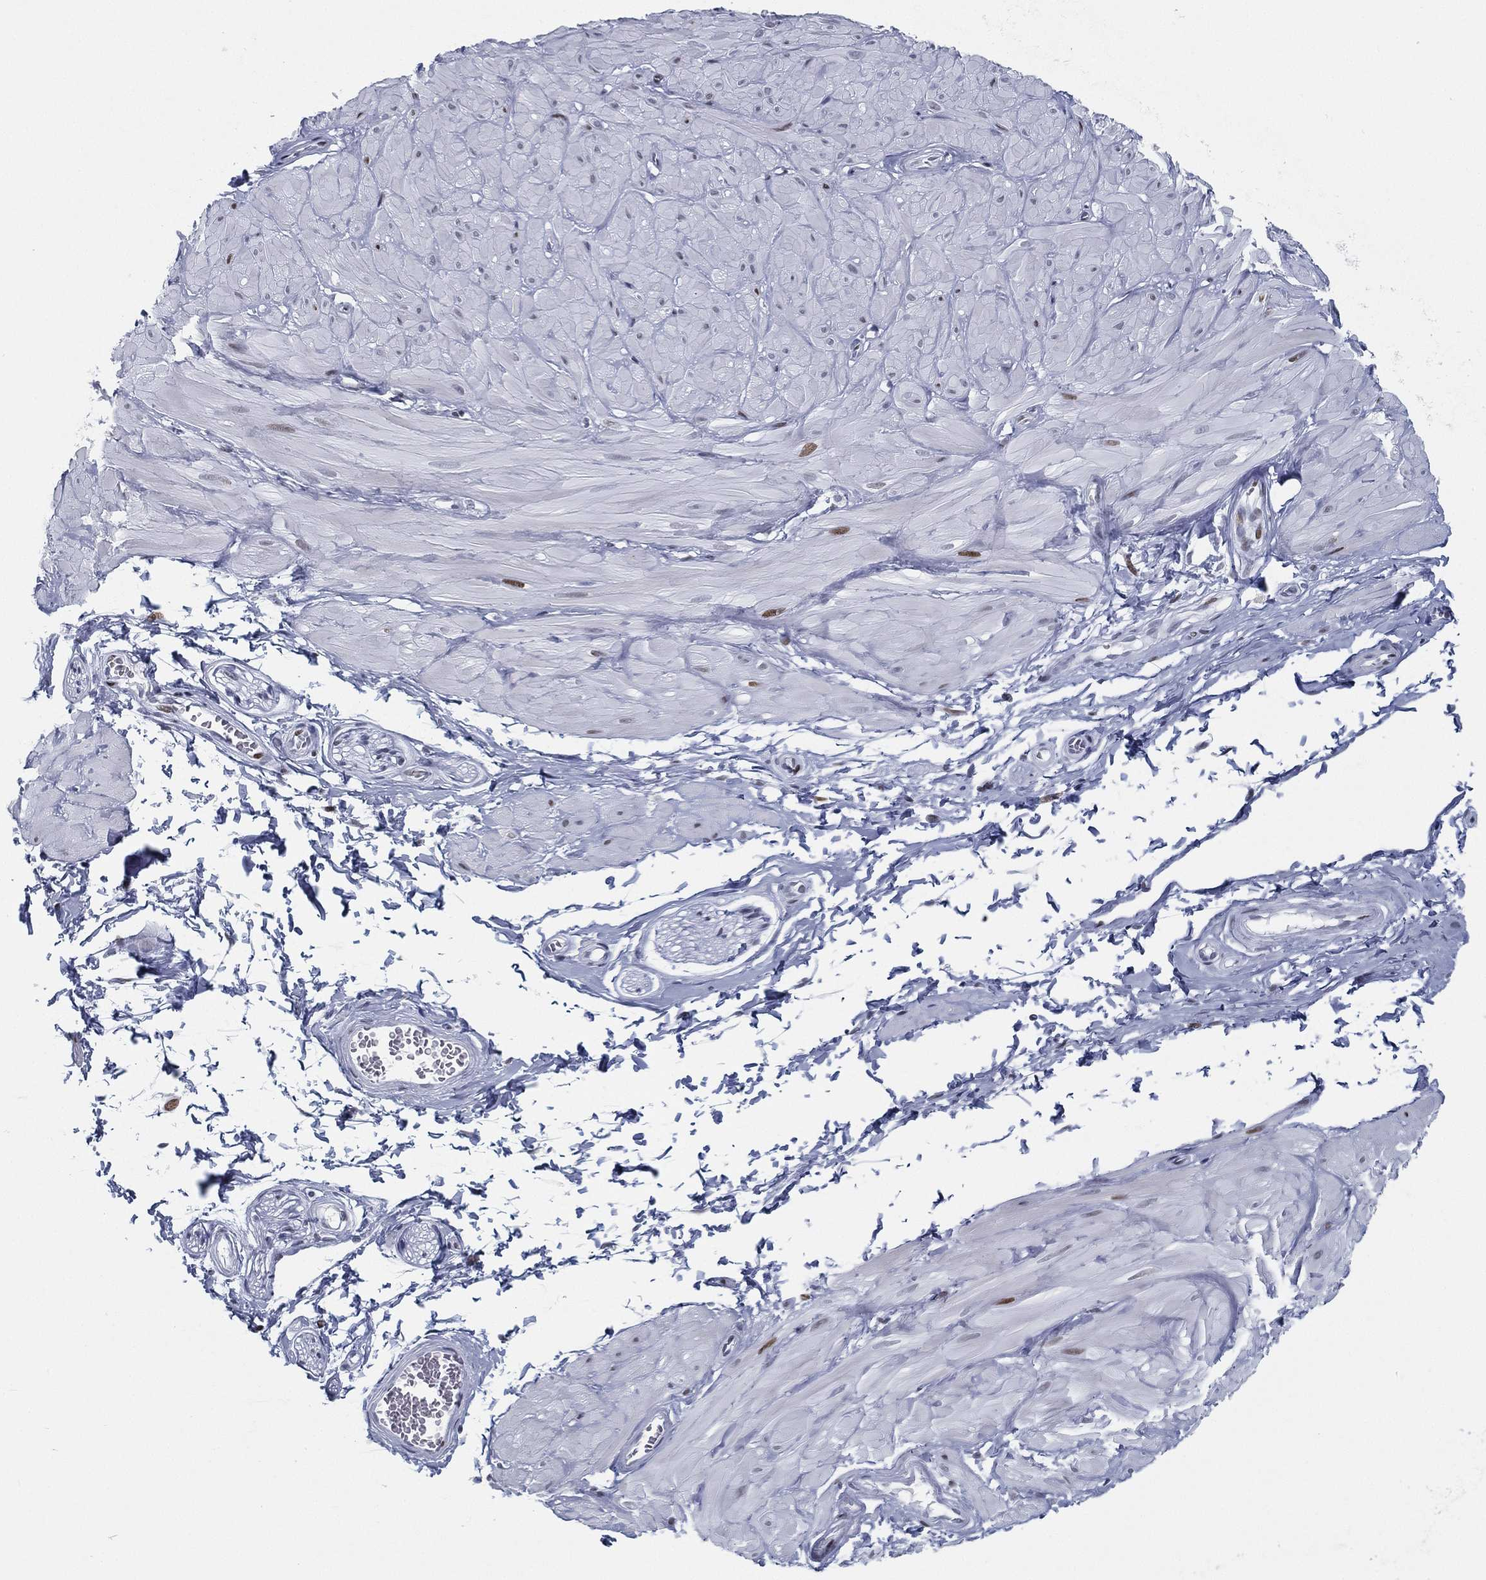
{"staining": {"intensity": "negative", "quantity": "none", "location": "none"}, "tissue": "soft tissue", "cell_type": "Fibroblasts", "image_type": "normal", "snomed": [{"axis": "morphology", "description": "Normal tissue, NOS"}, {"axis": "topography", "description": "Smooth muscle"}, {"axis": "topography", "description": "Peripheral nerve tissue"}], "caption": "IHC micrograph of normal soft tissue: soft tissue stained with DAB (3,3'-diaminobenzidine) exhibits no significant protein staining in fibroblasts. Brightfield microscopy of IHC stained with DAB (3,3'-diaminobenzidine) (brown) and hematoxylin (blue), captured at high magnification.", "gene": "CYB561D2", "patient": {"sex": "male", "age": 22}}